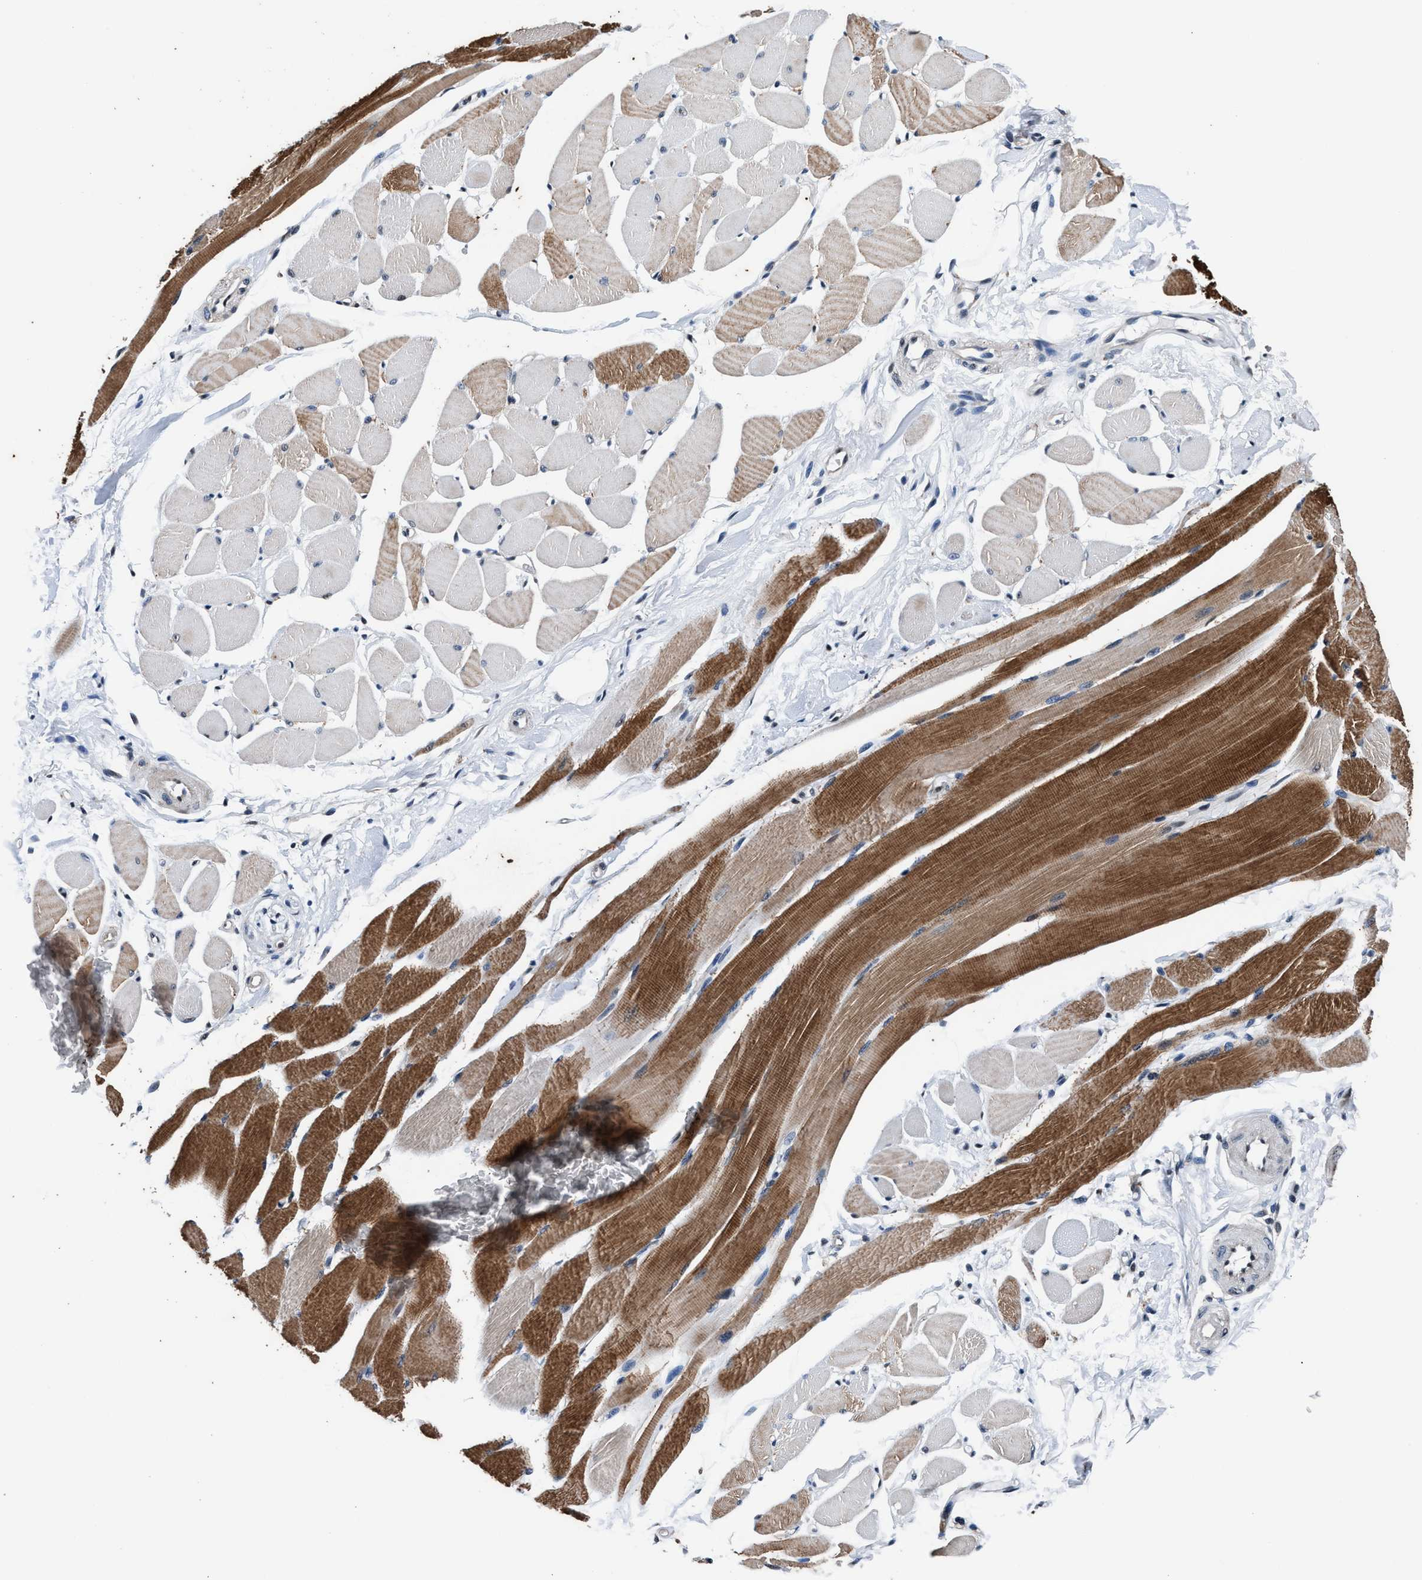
{"staining": {"intensity": "strong", "quantity": "<25%", "location": "cytoplasmic/membranous"}, "tissue": "skeletal muscle", "cell_type": "Myocytes", "image_type": "normal", "snomed": [{"axis": "morphology", "description": "Normal tissue, NOS"}, {"axis": "topography", "description": "Skeletal muscle"}, {"axis": "topography", "description": "Peripheral nerve tissue"}], "caption": "A brown stain shows strong cytoplasmic/membranous expression of a protein in myocytes of benign skeletal muscle. The staining was performed using DAB to visualize the protein expression in brown, while the nuclei were stained in blue with hematoxylin (Magnification: 20x).", "gene": "USP16", "patient": {"sex": "female", "age": 84}}